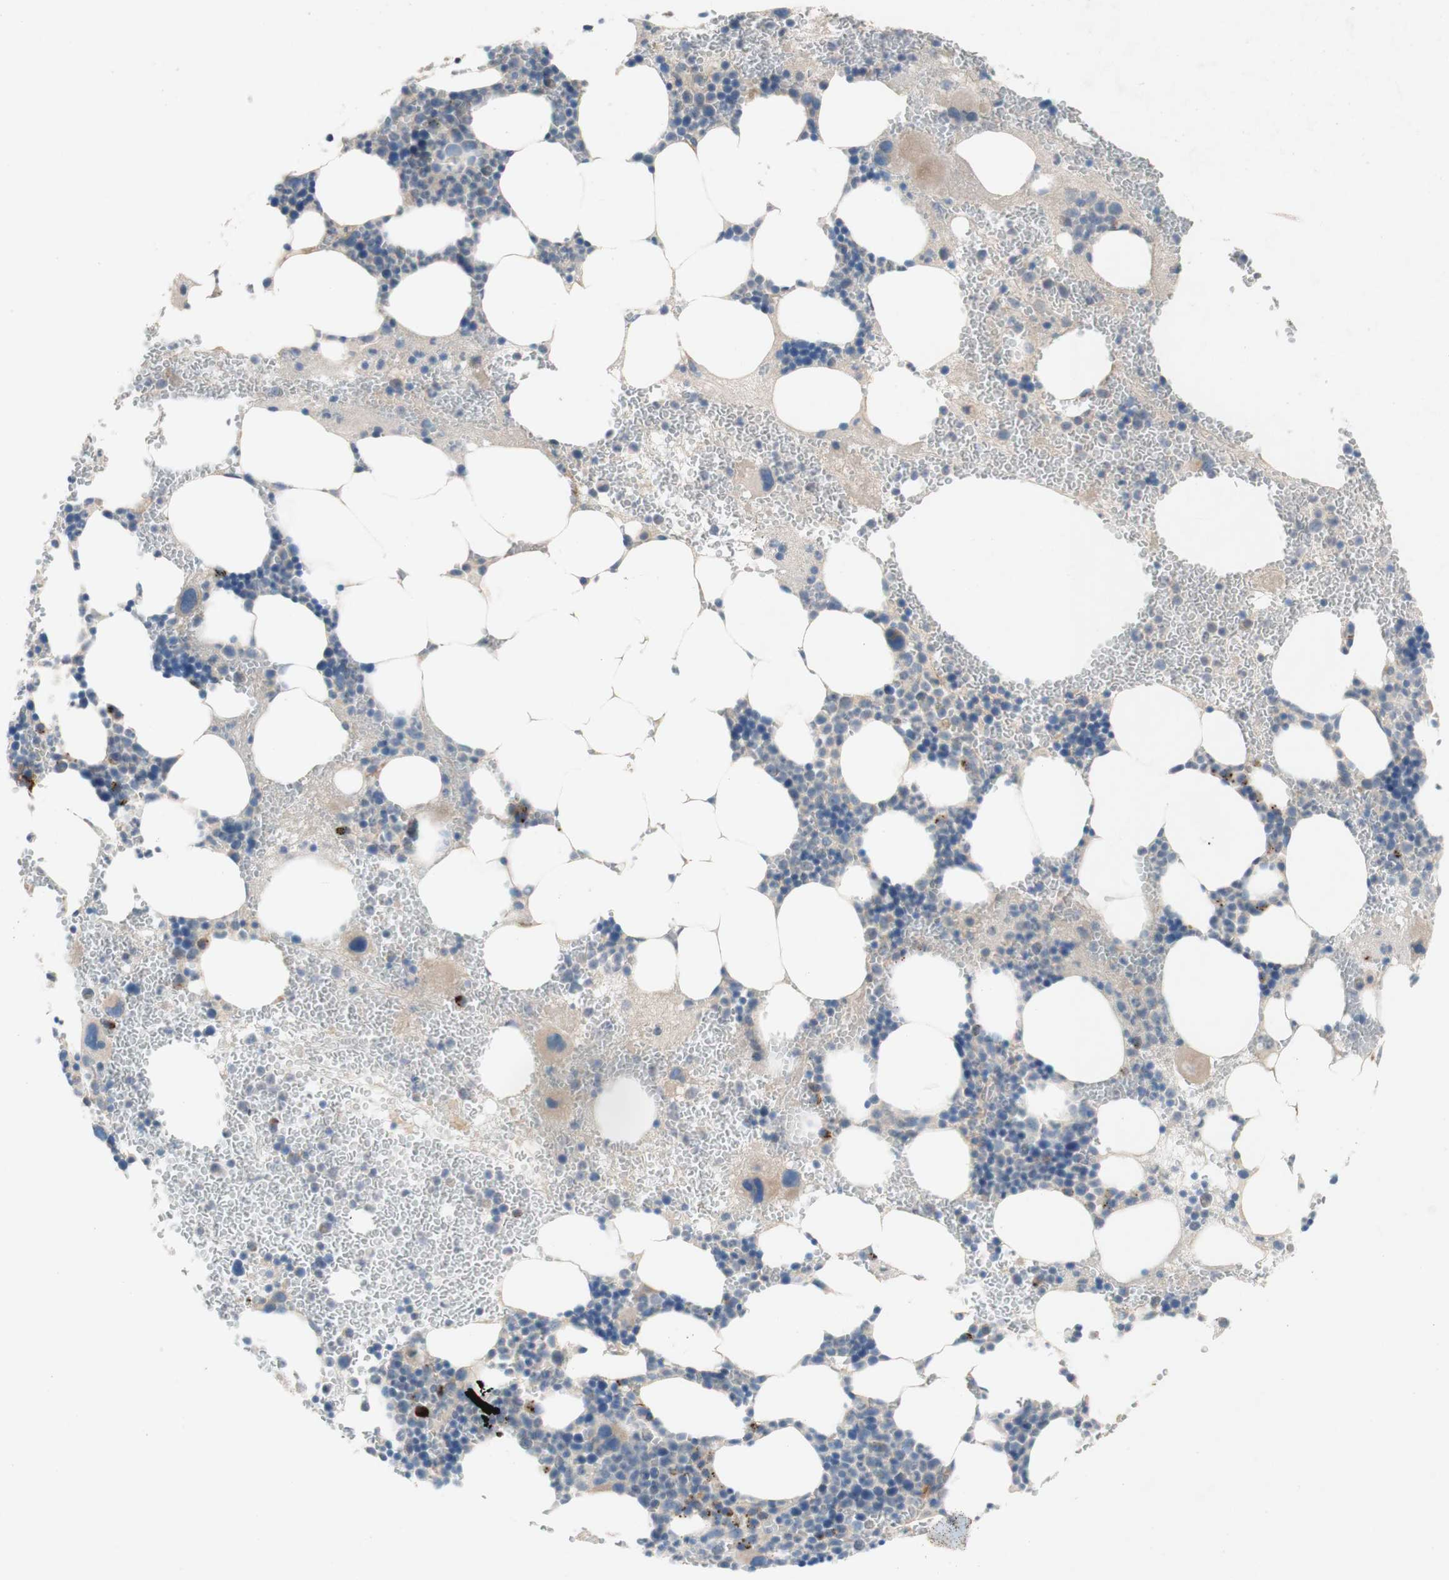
{"staining": {"intensity": "weak", "quantity": "<25%", "location": "cytoplasmic/membranous"}, "tissue": "bone marrow", "cell_type": "Hematopoietic cells", "image_type": "normal", "snomed": [{"axis": "morphology", "description": "Normal tissue, NOS"}, {"axis": "morphology", "description": "Inflammation, NOS"}, {"axis": "topography", "description": "Bone marrow"}], "caption": "Hematopoietic cells are negative for protein expression in benign human bone marrow. (Brightfield microscopy of DAB immunohistochemistry at high magnification).", "gene": "PEX2", "patient": {"sex": "female", "age": 76}}